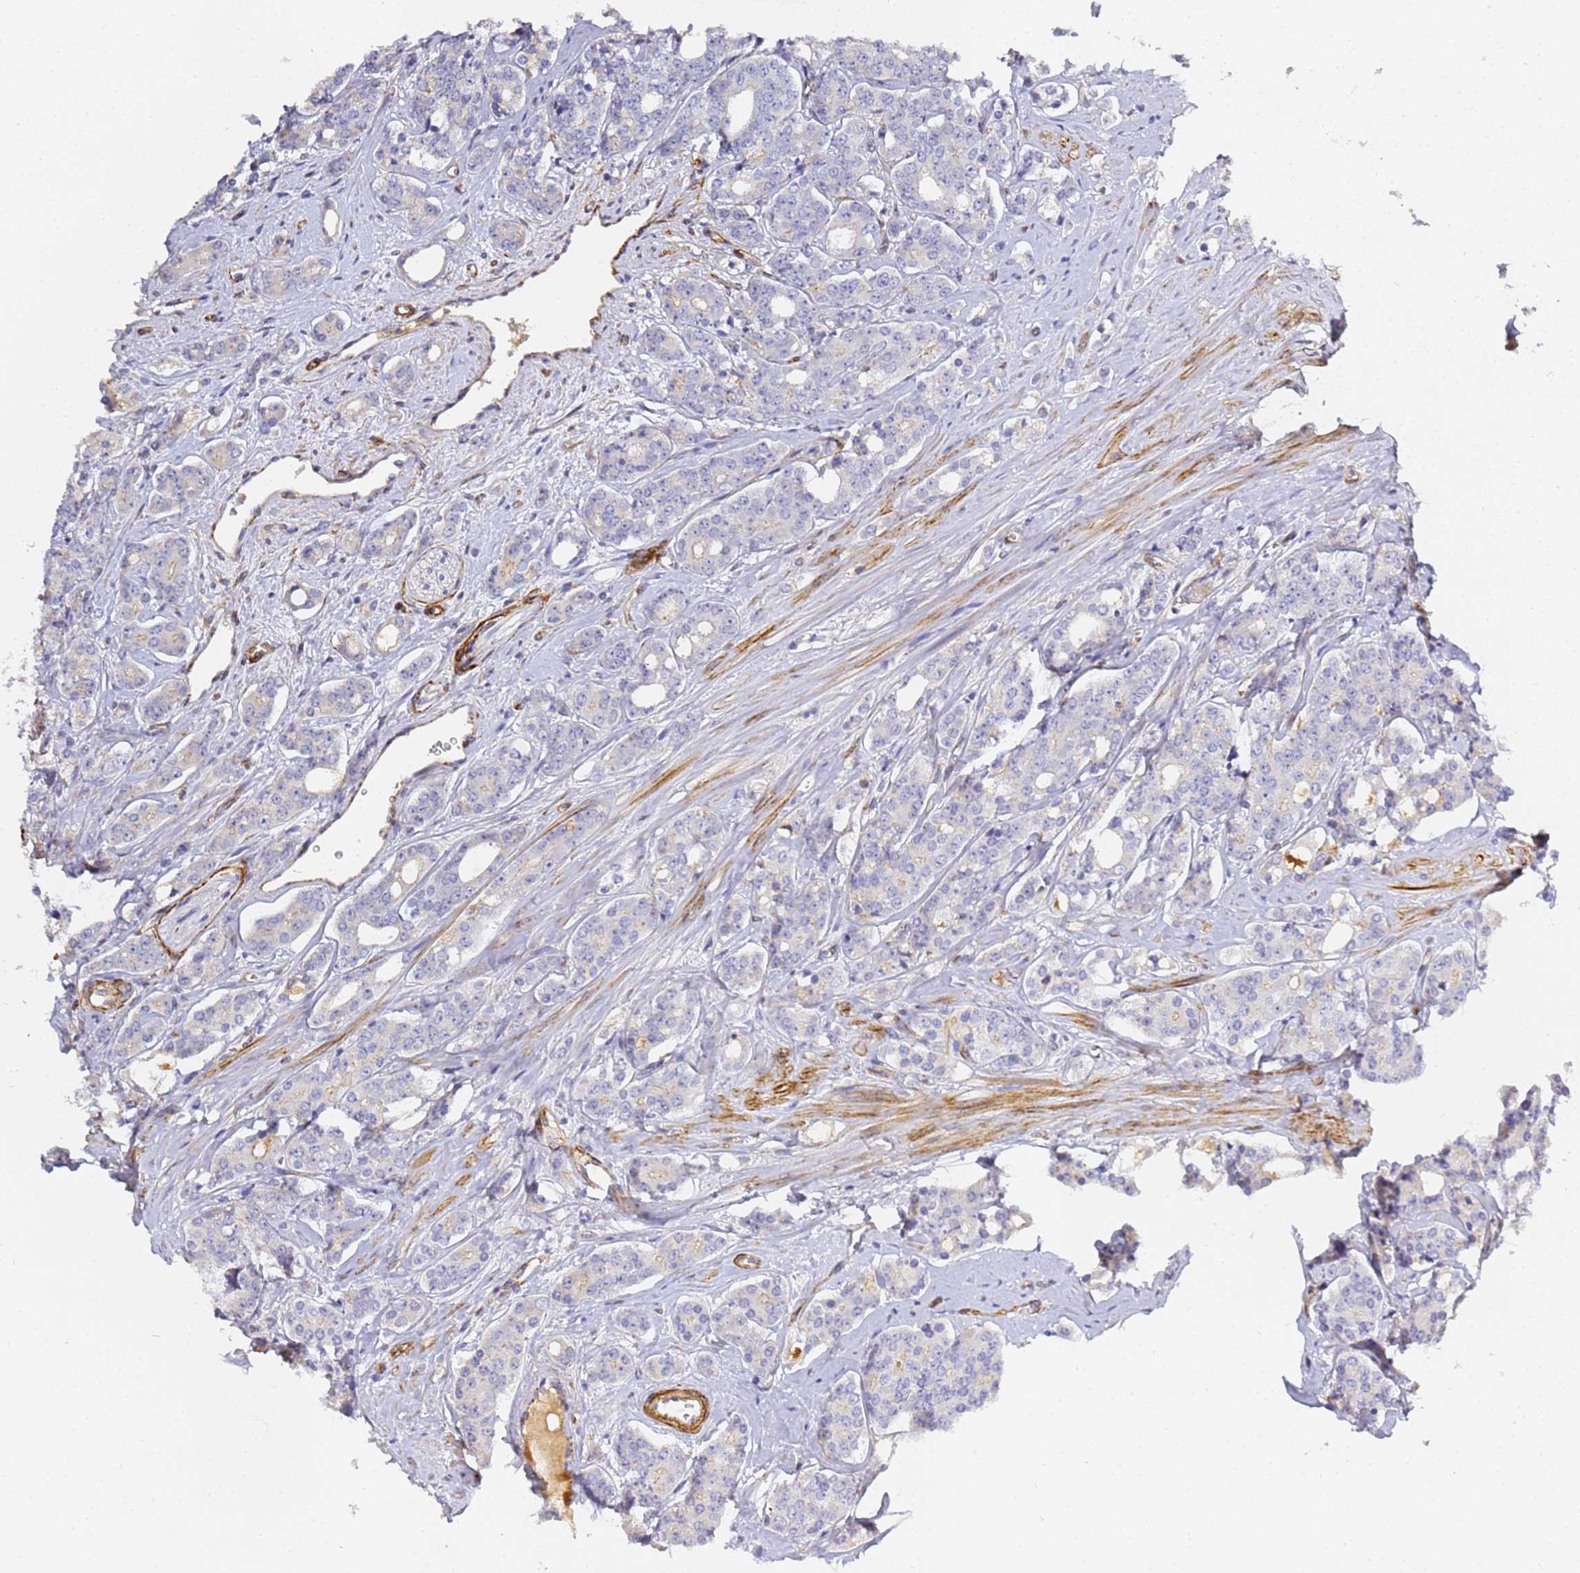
{"staining": {"intensity": "negative", "quantity": "none", "location": "none"}, "tissue": "prostate cancer", "cell_type": "Tumor cells", "image_type": "cancer", "snomed": [{"axis": "morphology", "description": "Adenocarcinoma, High grade"}, {"axis": "topography", "description": "Prostate"}], "caption": "Tumor cells are negative for protein expression in human prostate cancer.", "gene": "CFH", "patient": {"sex": "male", "age": 62}}